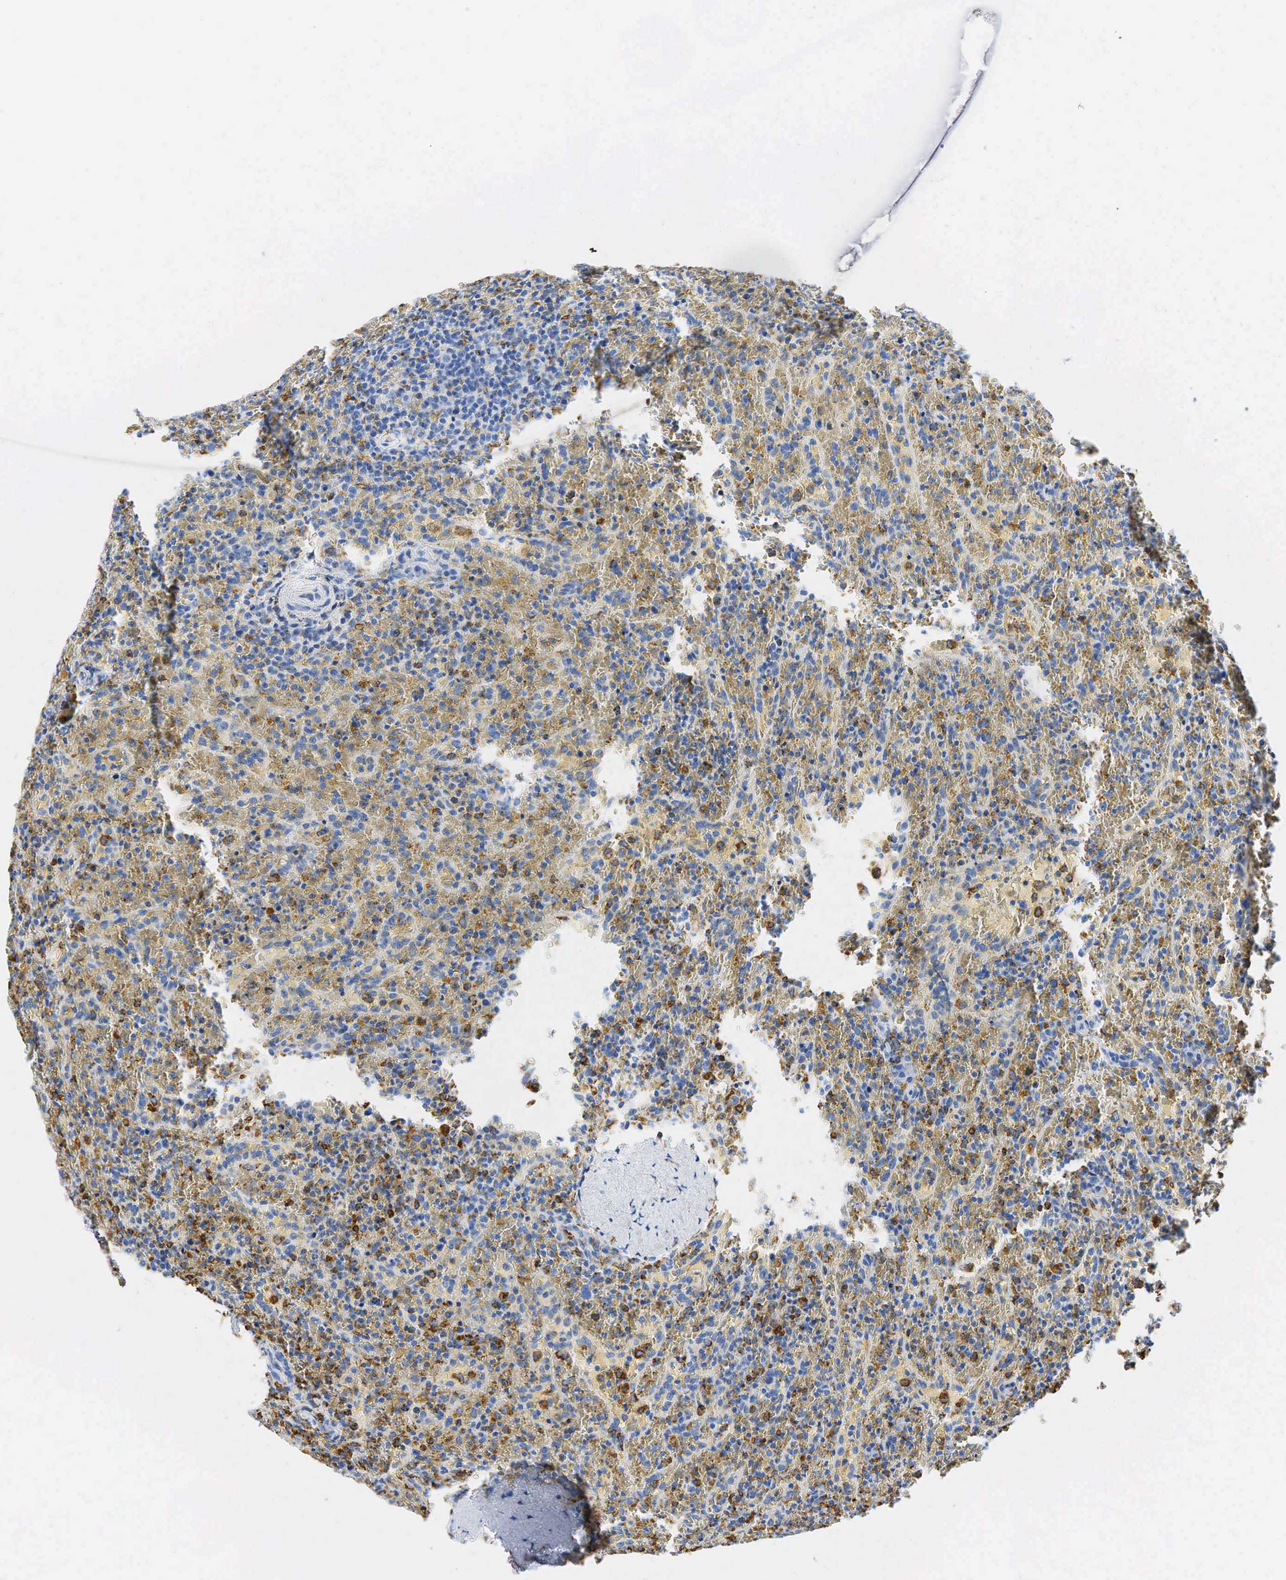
{"staining": {"intensity": "negative", "quantity": "none", "location": "none"}, "tissue": "lymphoma", "cell_type": "Tumor cells", "image_type": "cancer", "snomed": [{"axis": "morphology", "description": "Malignant lymphoma, non-Hodgkin's type, High grade"}, {"axis": "topography", "description": "Spleen"}, {"axis": "topography", "description": "Lymph node"}], "caption": "Tumor cells are negative for protein expression in human high-grade malignant lymphoma, non-Hodgkin's type.", "gene": "CD68", "patient": {"sex": "female", "age": 70}}